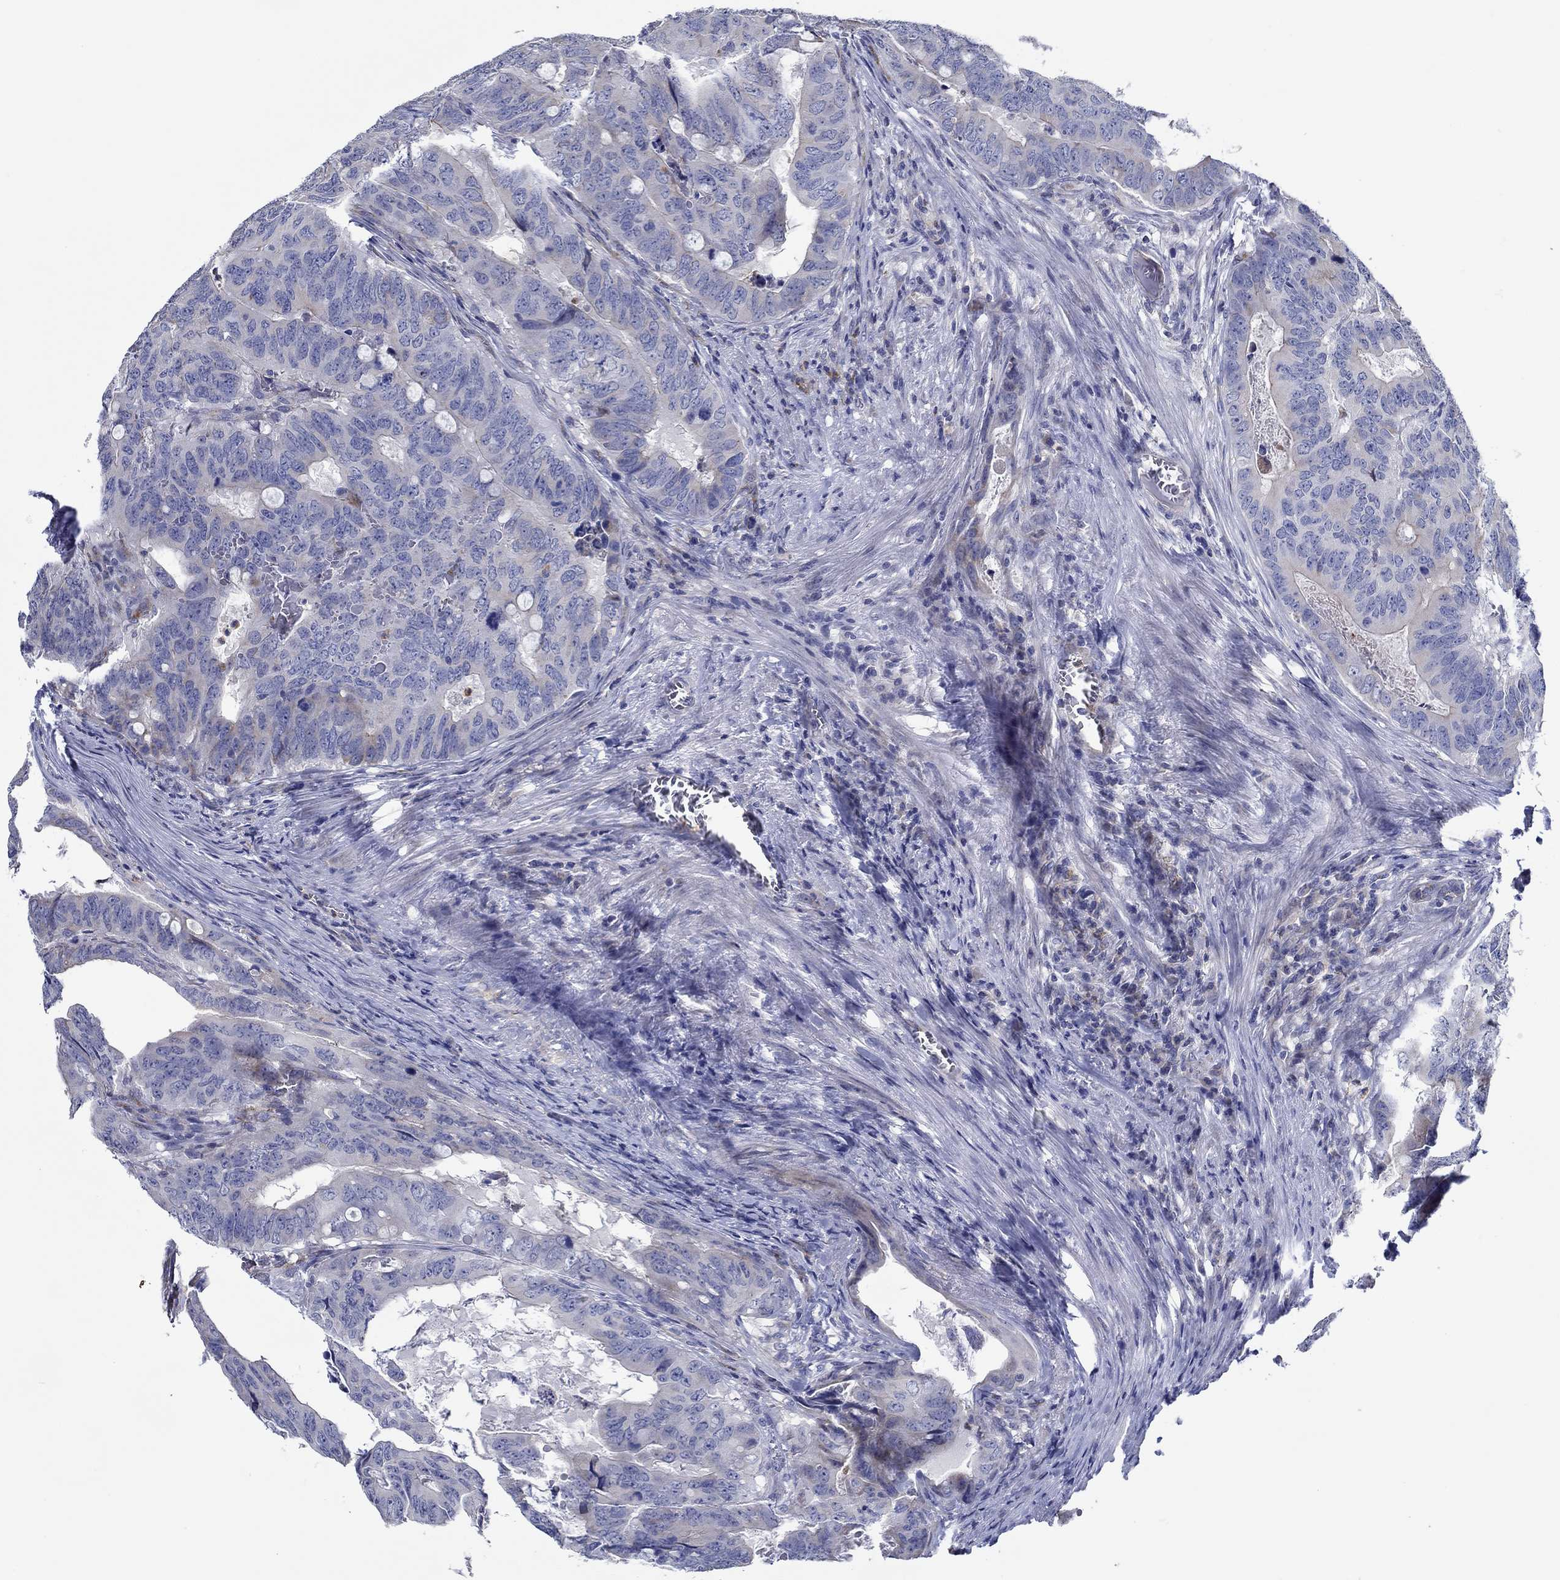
{"staining": {"intensity": "negative", "quantity": "none", "location": "none"}, "tissue": "colorectal cancer", "cell_type": "Tumor cells", "image_type": "cancer", "snomed": [{"axis": "morphology", "description": "Adenocarcinoma, NOS"}, {"axis": "topography", "description": "Colon"}], "caption": "Immunohistochemistry of adenocarcinoma (colorectal) shows no staining in tumor cells.", "gene": "CFAP61", "patient": {"sex": "male", "age": 79}}